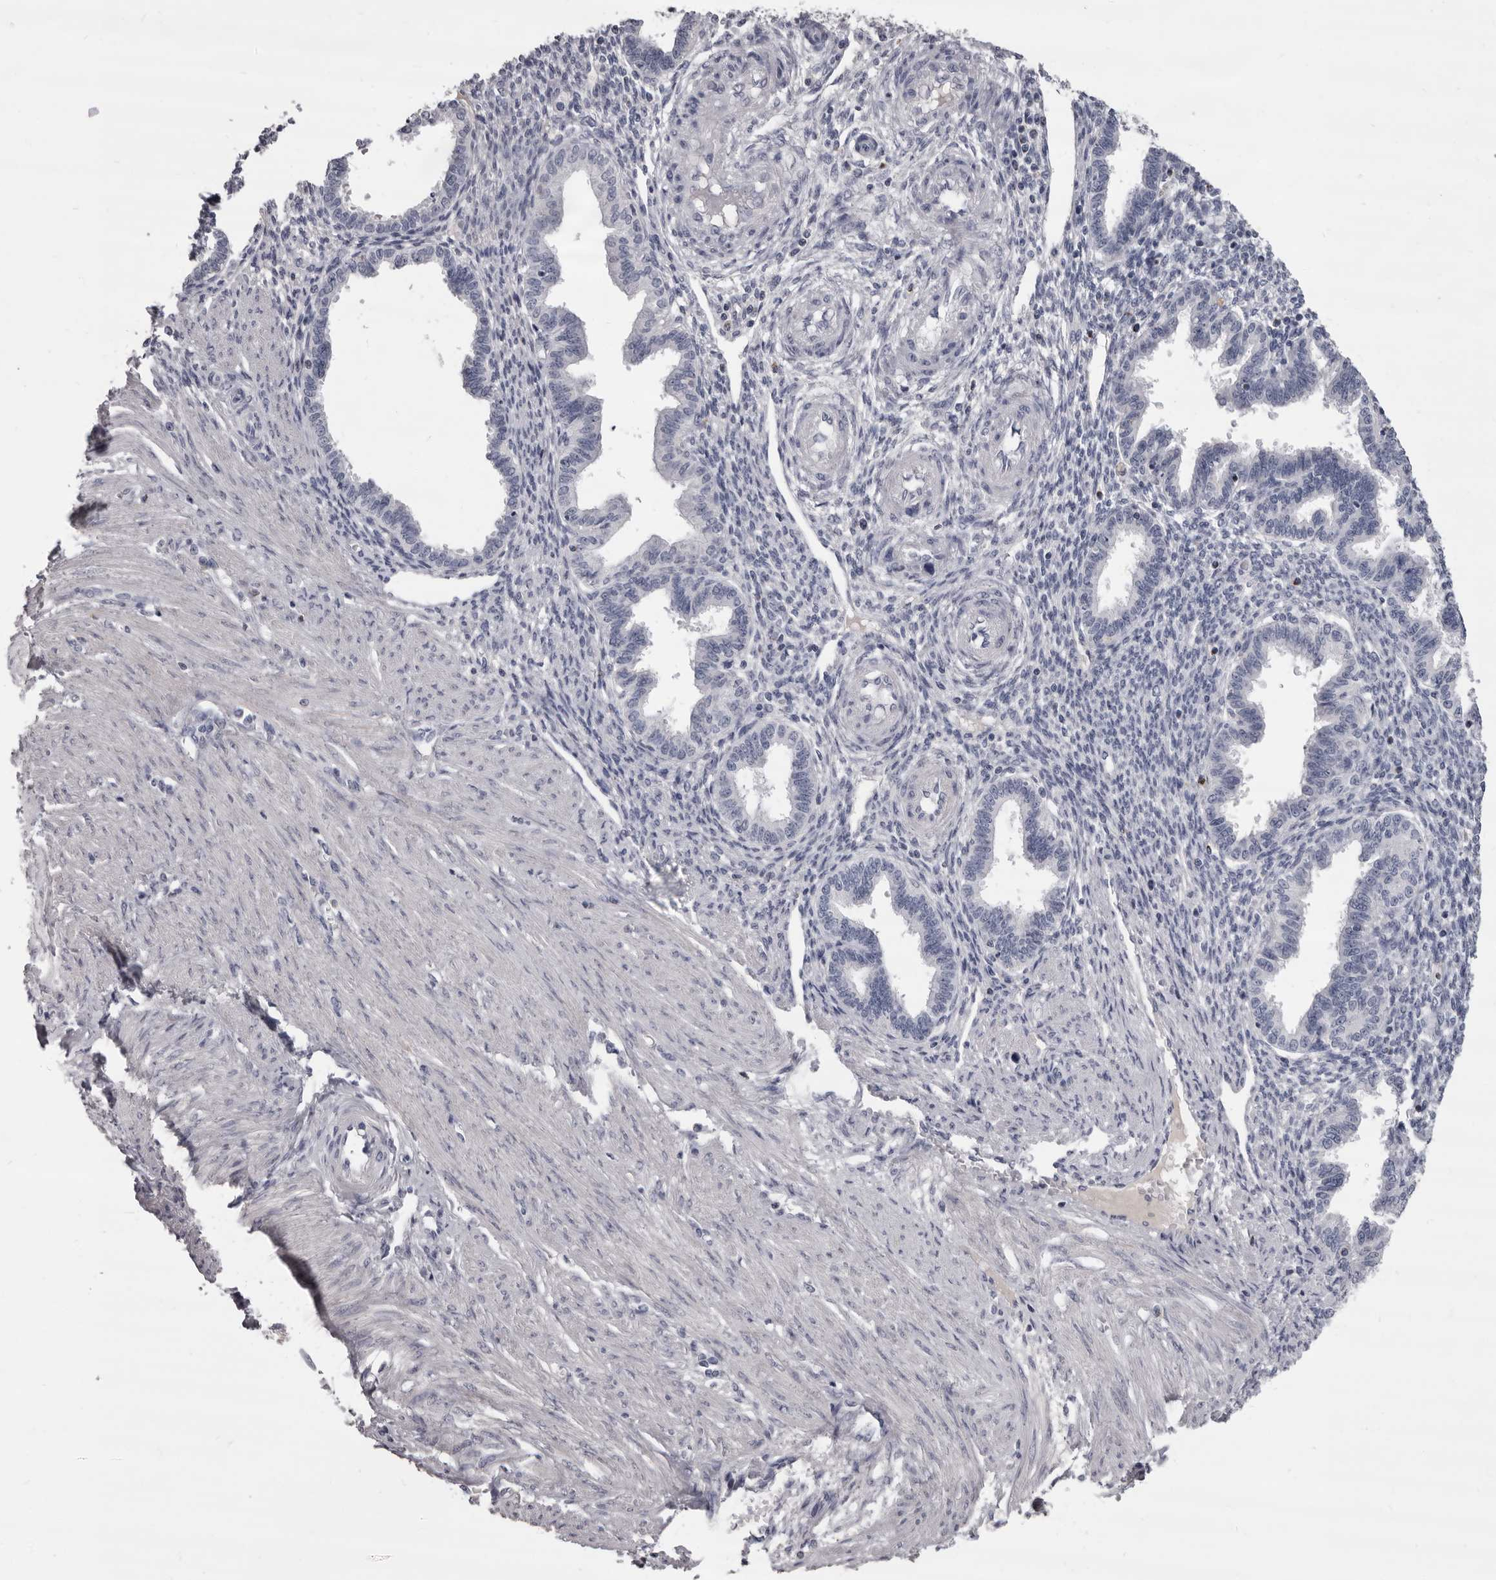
{"staining": {"intensity": "negative", "quantity": "none", "location": "none"}, "tissue": "endometrium", "cell_type": "Cells in endometrial stroma", "image_type": "normal", "snomed": [{"axis": "morphology", "description": "Normal tissue, NOS"}, {"axis": "topography", "description": "Endometrium"}], "caption": "An IHC micrograph of benign endometrium is shown. There is no staining in cells in endometrial stroma of endometrium.", "gene": "GZMH", "patient": {"sex": "female", "age": 33}}